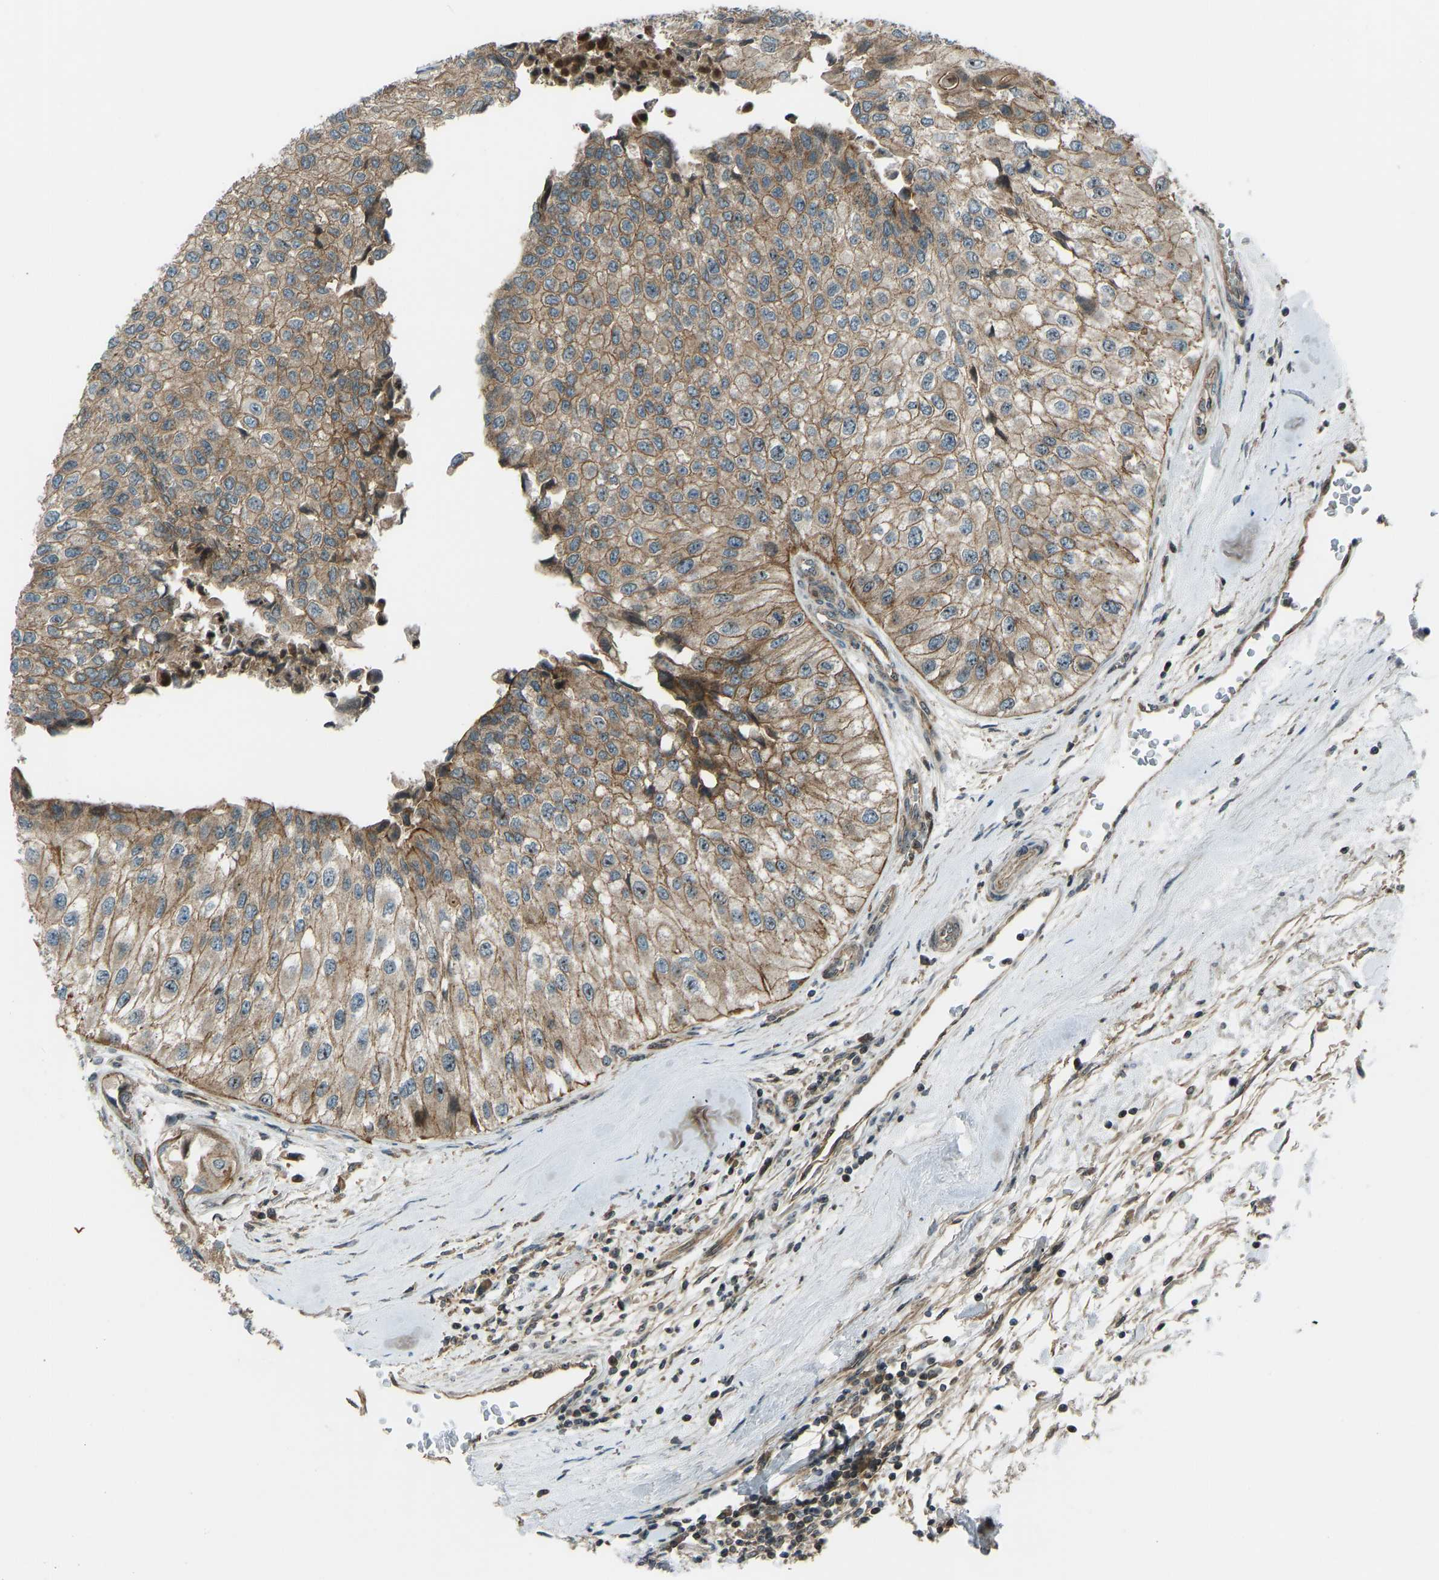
{"staining": {"intensity": "moderate", "quantity": ">75%", "location": "cytoplasmic/membranous"}, "tissue": "urothelial cancer", "cell_type": "Tumor cells", "image_type": "cancer", "snomed": [{"axis": "morphology", "description": "Urothelial carcinoma, High grade"}, {"axis": "topography", "description": "Kidney"}, {"axis": "topography", "description": "Urinary bladder"}], "caption": "Immunohistochemistry micrograph of neoplastic tissue: high-grade urothelial carcinoma stained using immunohistochemistry demonstrates medium levels of moderate protein expression localized specifically in the cytoplasmic/membranous of tumor cells, appearing as a cytoplasmic/membranous brown color.", "gene": "SVOPL", "patient": {"sex": "male", "age": 77}}